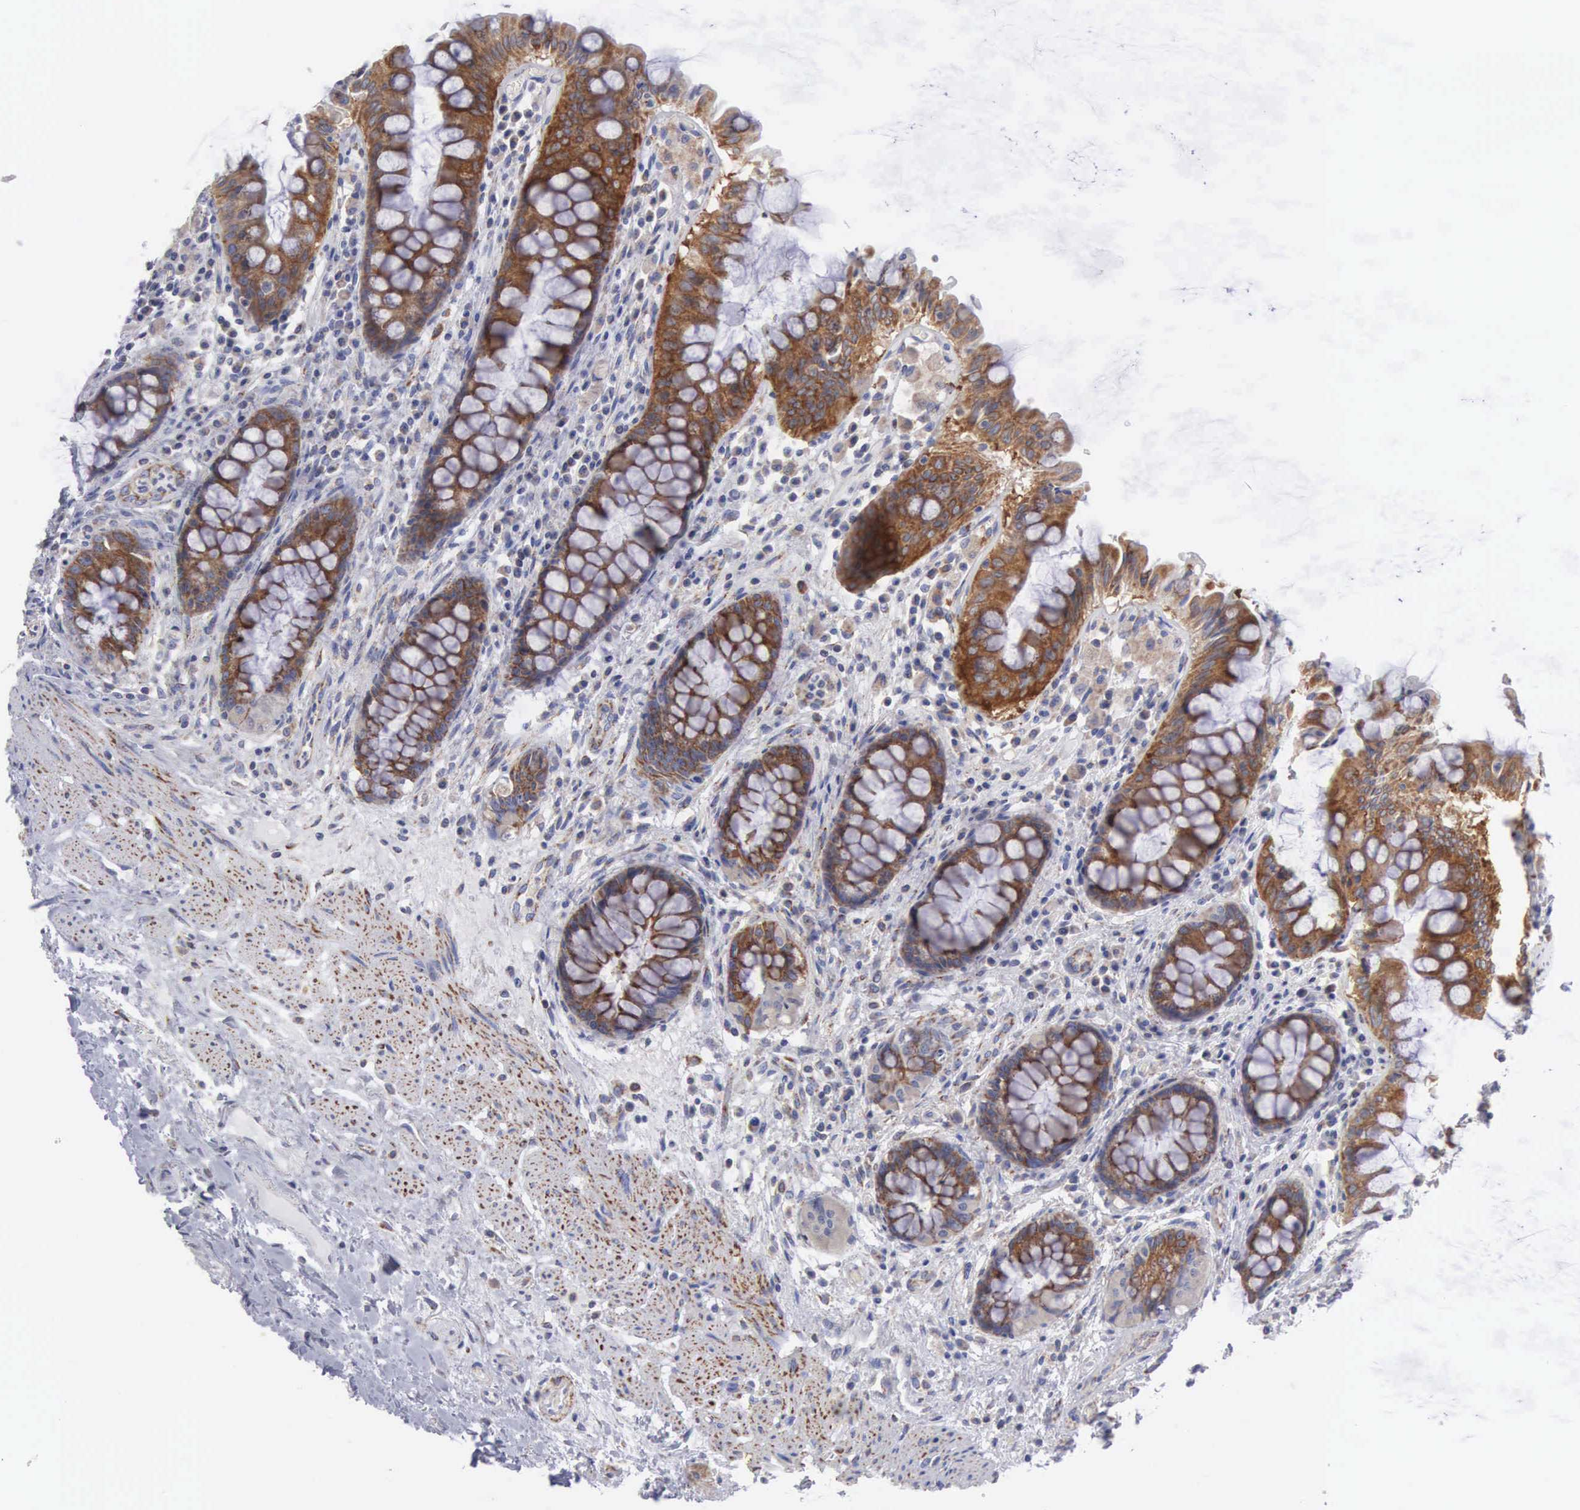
{"staining": {"intensity": "strong", "quantity": ">75%", "location": "cytoplasmic/membranous"}, "tissue": "rectum", "cell_type": "Glandular cells", "image_type": "normal", "snomed": [{"axis": "morphology", "description": "Normal tissue, NOS"}, {"axis": "topography", "description": "Rectum"}], "caption": "This image demonstrates unremarkable rectum stained with immunohistochemistry (IHC) to label a protein in brown. The cytoplasmic/membranous of glandular cells show strong positivity for the protein. Nuclei are counter-stained blue.", "gene": "APOOL", "patient": {"sex": "female", "age": 75}}